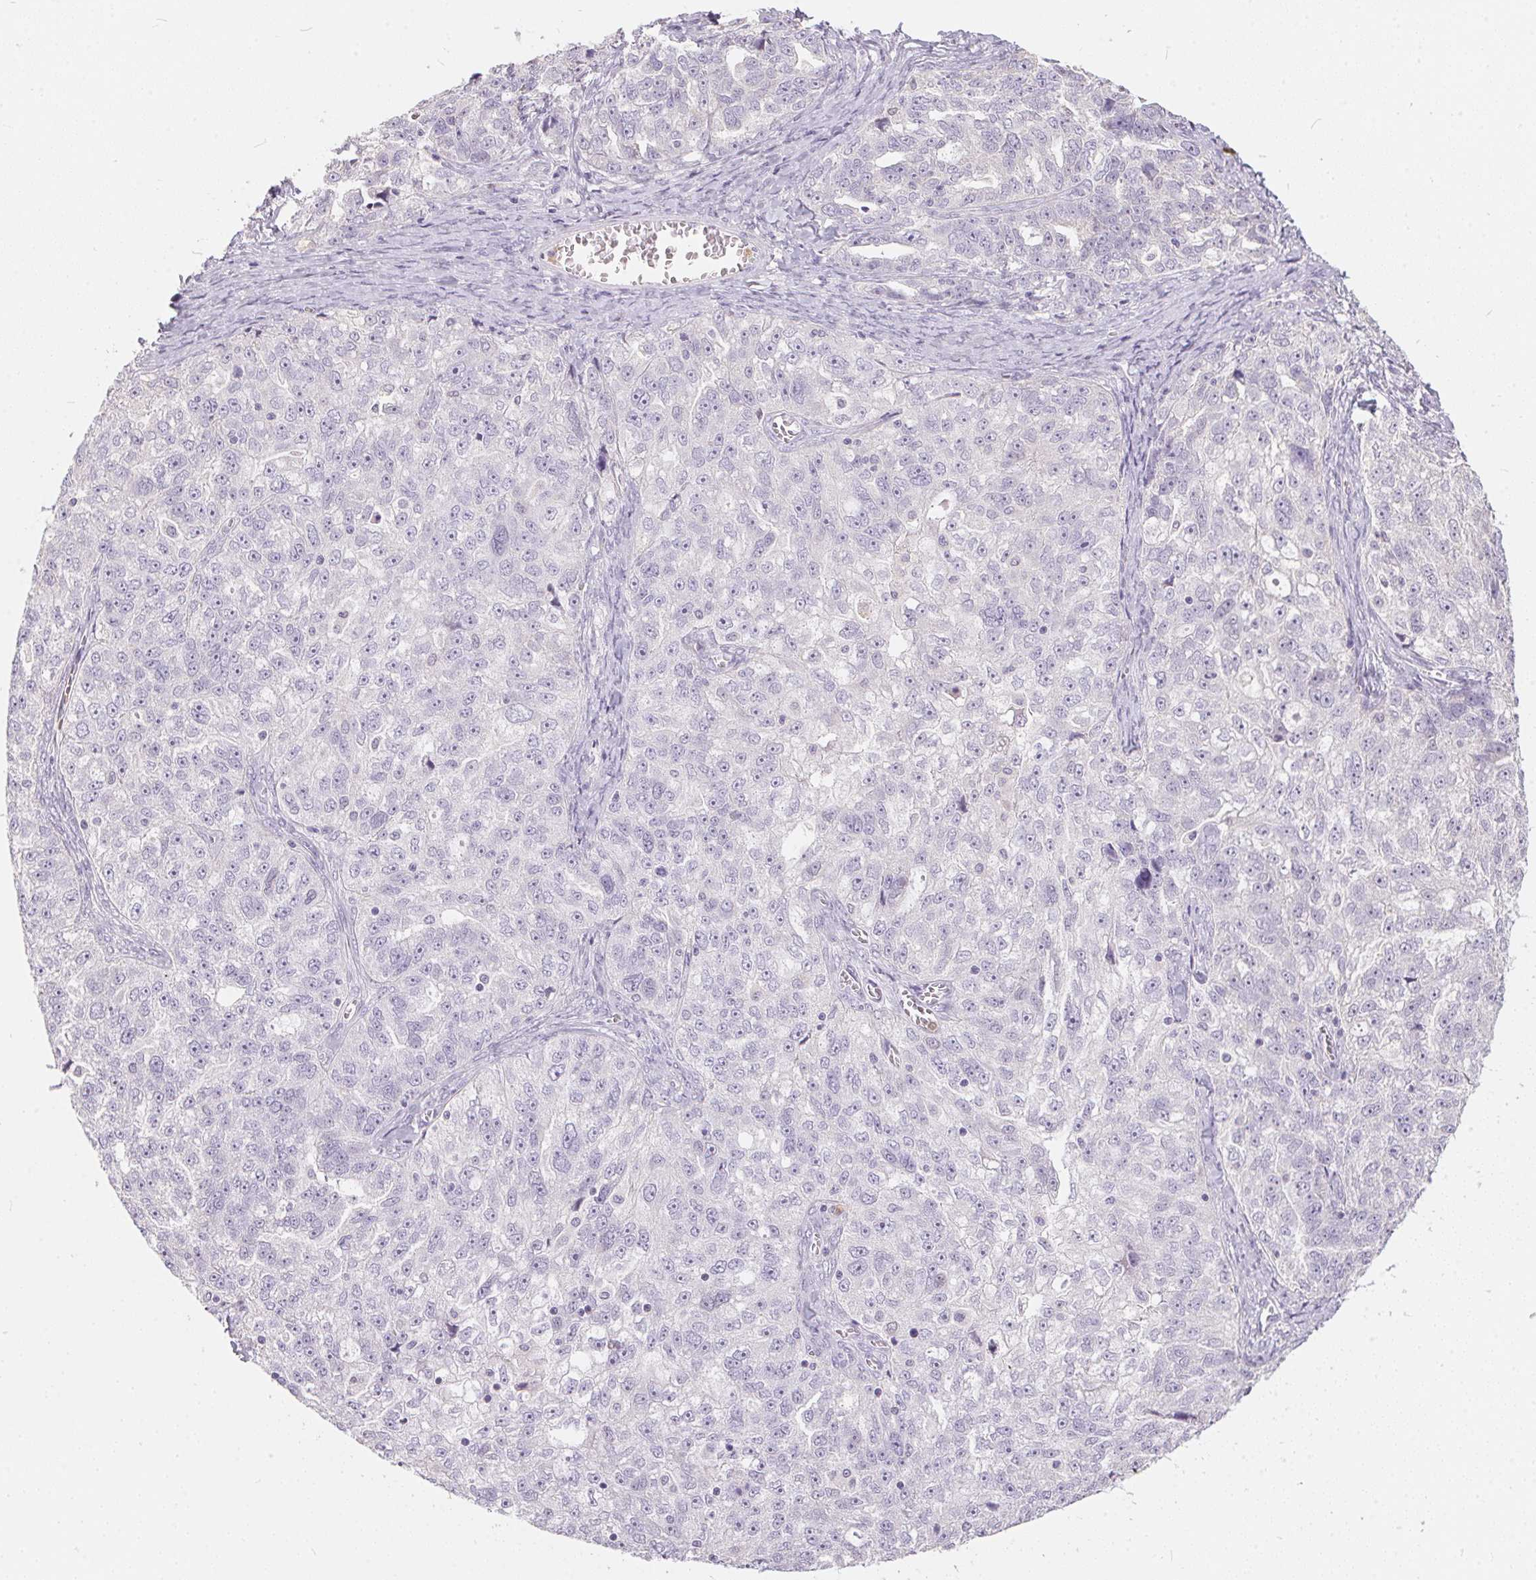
{"staining": {"intensity": "negative", "quantity": "none", "location": "none"}, "tissue": "ovarian cancer", "cell_type": "Tumor cells", "image_type": "cancer", "snomed": [{"axis": "morphology", "description": "Cystadenocarcinoma, serous, NOS"}, {"axis": "topography", "description": "Ovary"}], "caption": "Human ovarian cancer (serous cystadenocarcinoma) stained for a protein using immunohistochemistry (IHC) exhibits no expression in tumor cells.", "gene": "SERPINB1", "patient": {"sex": "female", "age": 51}}